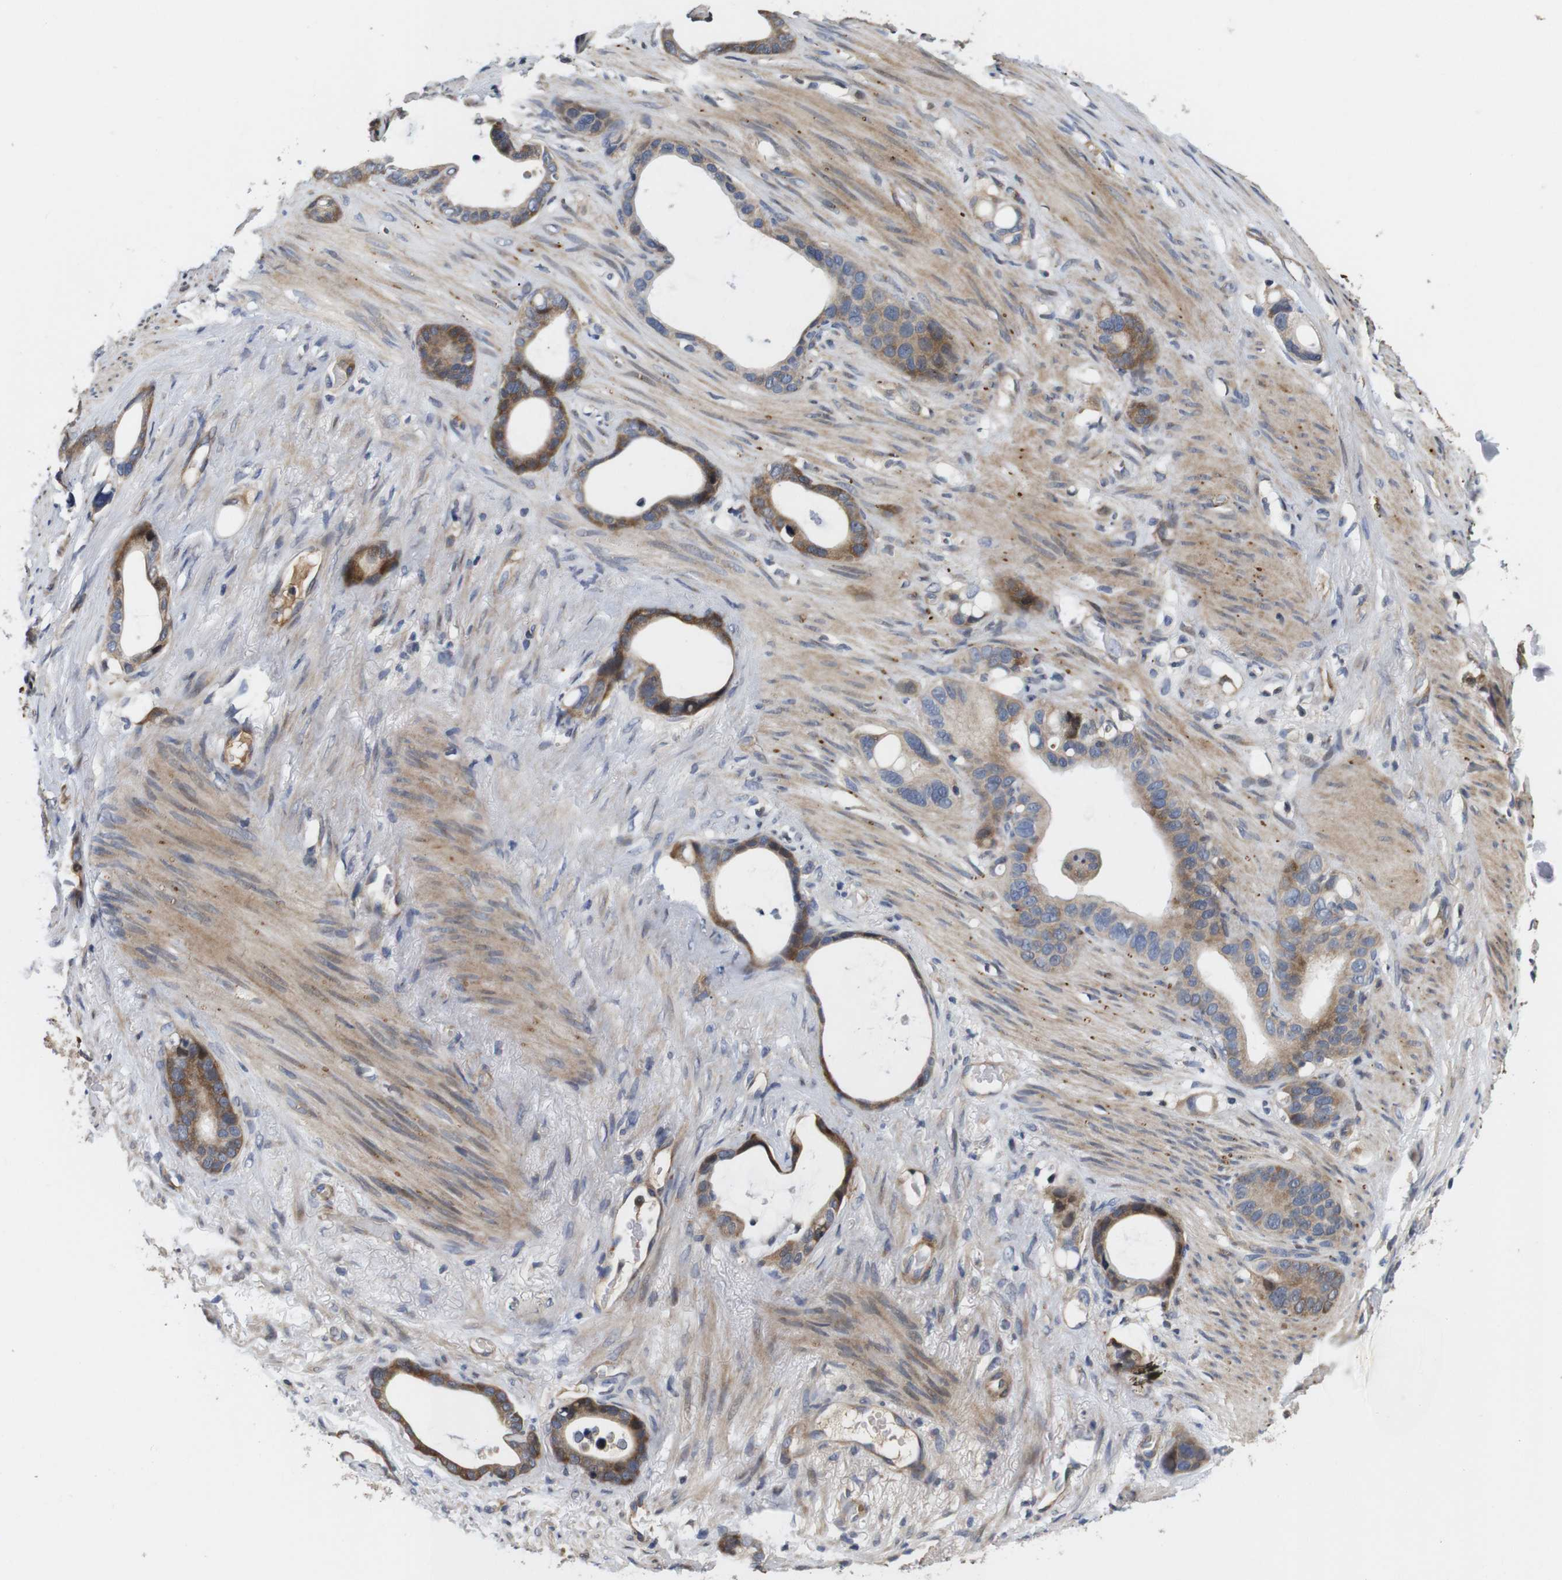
{"staining": {"intensity": "moderate", "quantity": ">75%", "location": "cytoplasmic/membranous"}, "tissue": "stomach cancer", "cell_type": "Tumor cells", "image_type": "cancer", "snomed": [{"axis": "morphology", "description": "Adenocarcinoma, NOS"}, {"axis": "topography", "description": "Stomach"}], "caption": "Stomach cancer (adenocarcinoma) stained with a brown dye demonstrates moderate cytoplasmic/membranous positive staining in about >75% of tumor cells.", "gene": "SPRY3", "patient": {"sex": "female", "age": 75}}